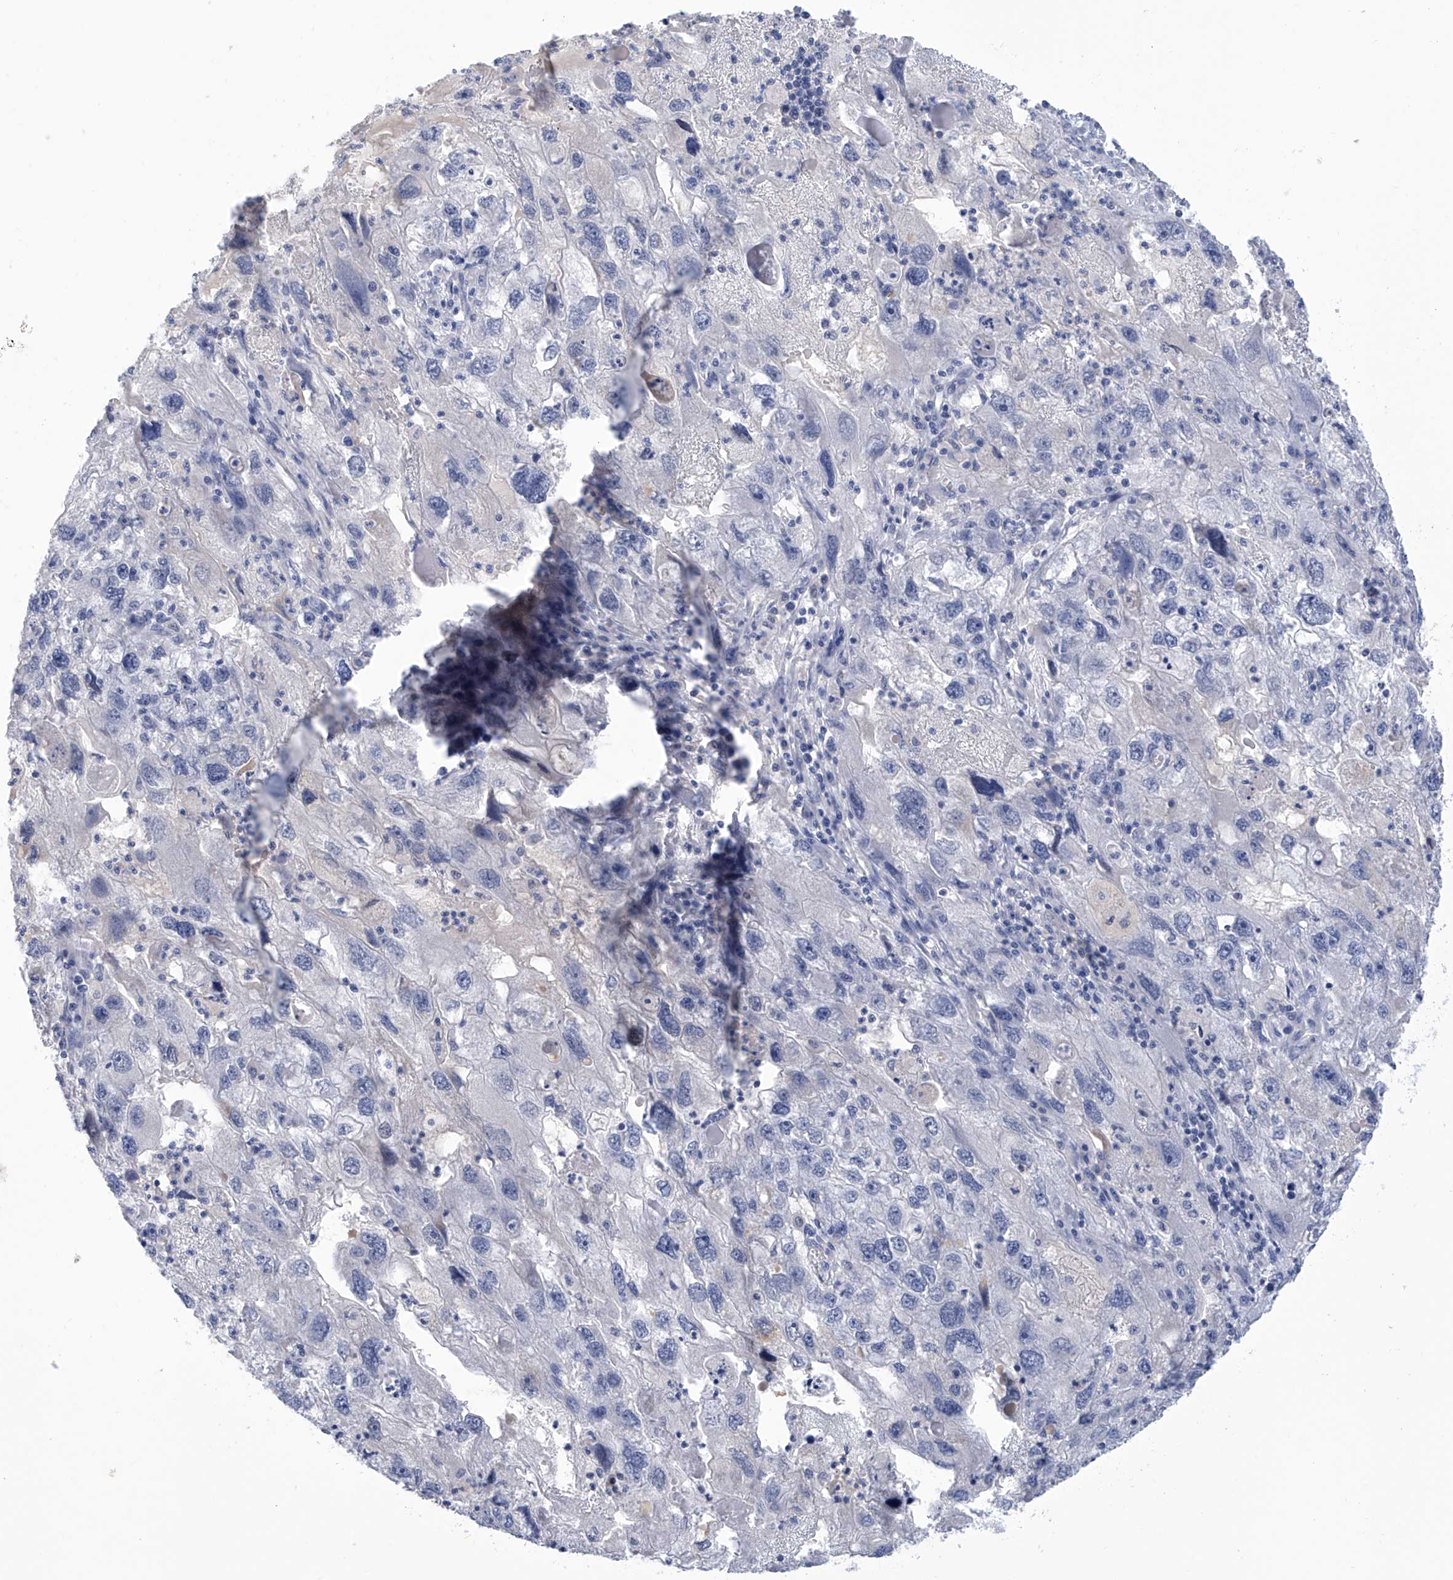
{"staining": {"intensity": "negative", "quantity": "none", "location": "none"}, "tissue": "endometrial cancer", "cell_type": "Tumor cells", "image_type": "cancer", "snomed": [{"axis": "morphology", "description": "Adenocarcinoma, NOS"}, {"axis": "topography", "description": "Endometrium"}], "caption": "This photomicrograph is of adenocarcinoma (endometrial) stained with immunohistochemistry (IHC) to label a protein in brown with the nuclei are counter-stained blue. There is no staining in tumor cells.", "gene": "IBA57", "patient": {"sex": "female", "age": 49}}